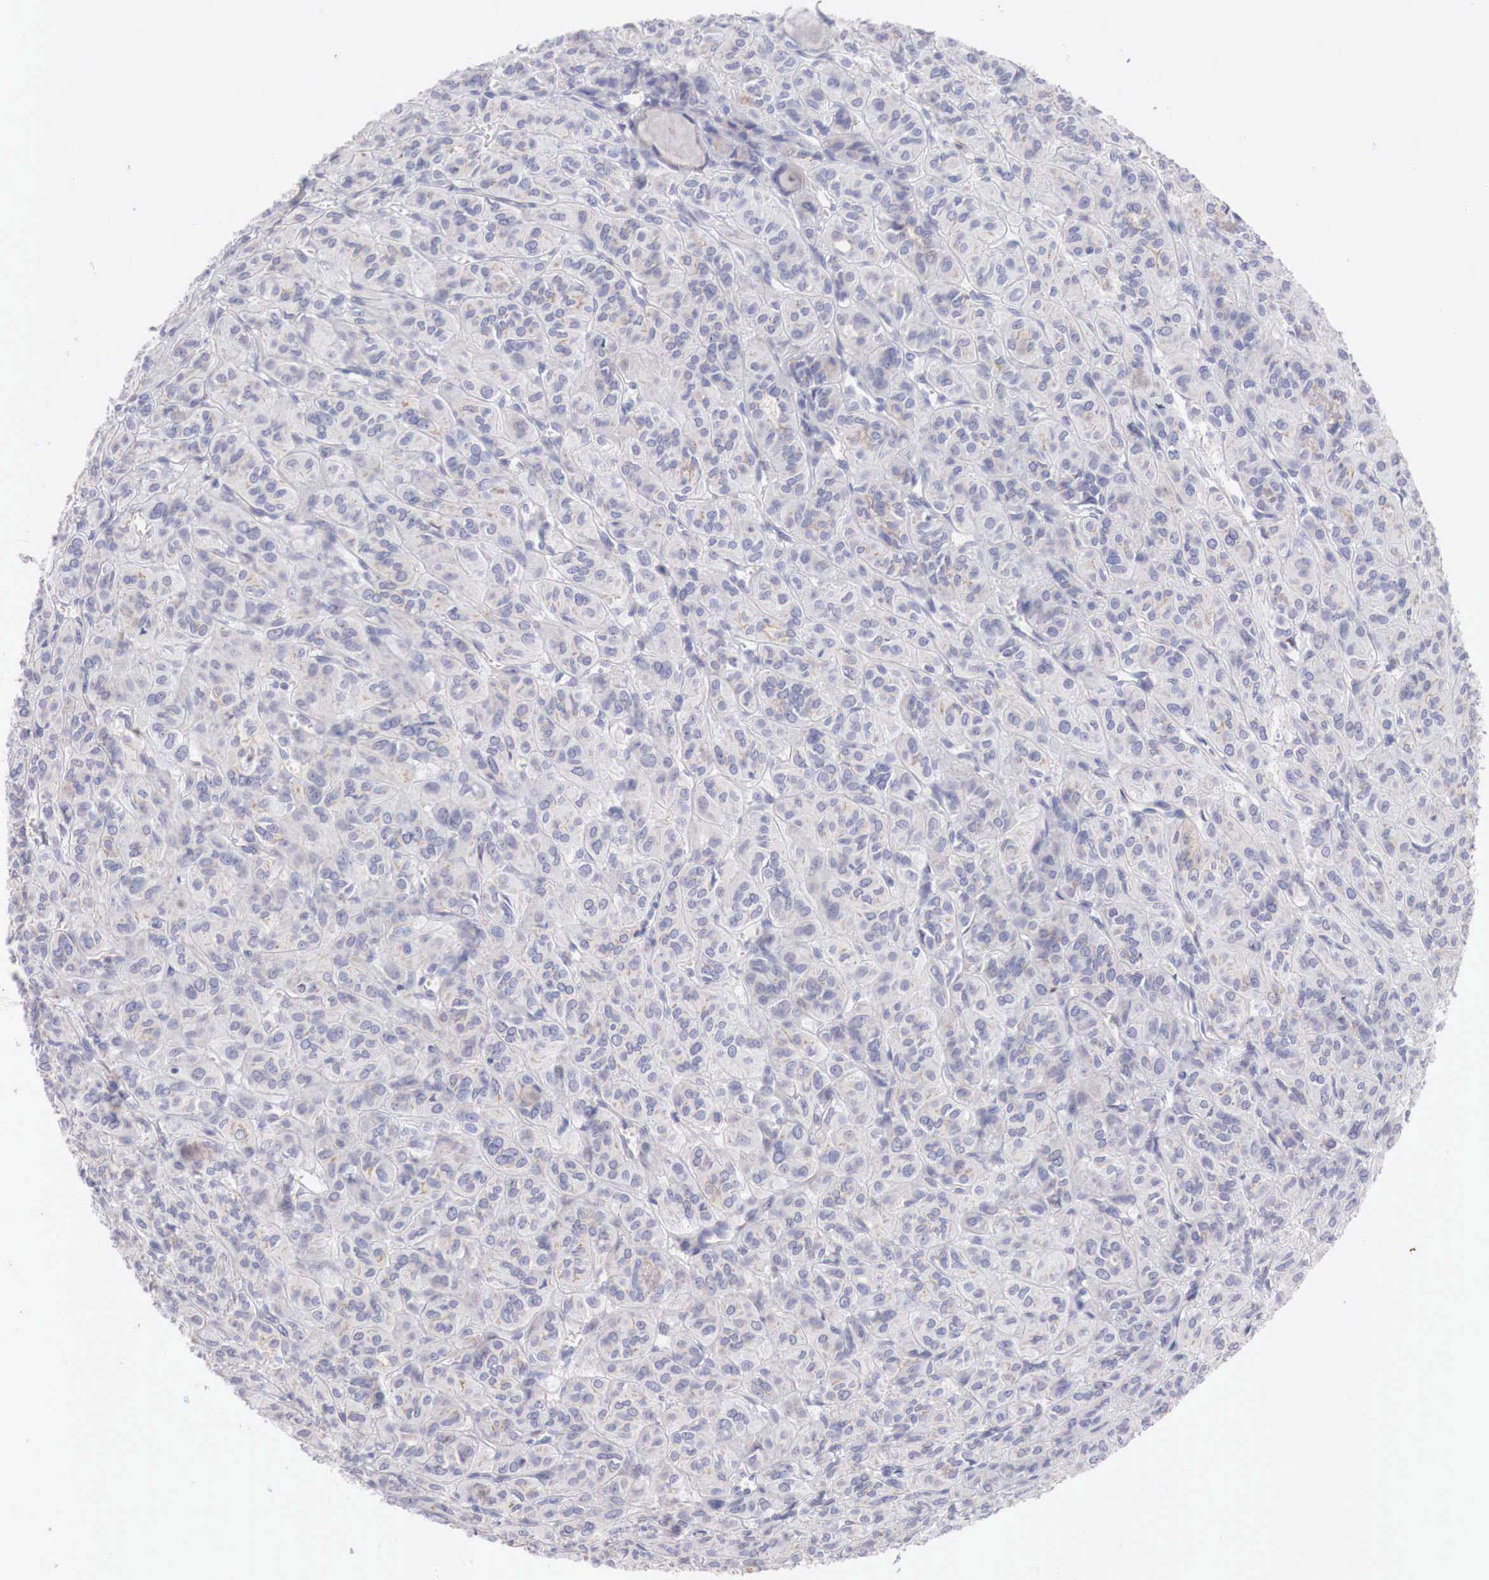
{"staining": {"intensity": "negative", "quantity": "none", "location": "none"}, "tissue": "thyroid cancer", "cell_type": "Tumor cells", "image_type": "cancer", "snomed": [{"axis": "morphology", "description": "Follicular adenoma carcinoma, NOS"}, {"axis": "topography", "description": "Thyroid gland"}], "caption": "High magnification brightfield microscopy of thyroid follicular adenoma carcinoma stained with DAB (3,3'-diaminobenzidine) (brown) and counterstained with hematoxylin (blue): tumor cells show no significant expression.", "gene": "TRIM13", "patient": {"sex": "female", "age": 71}}